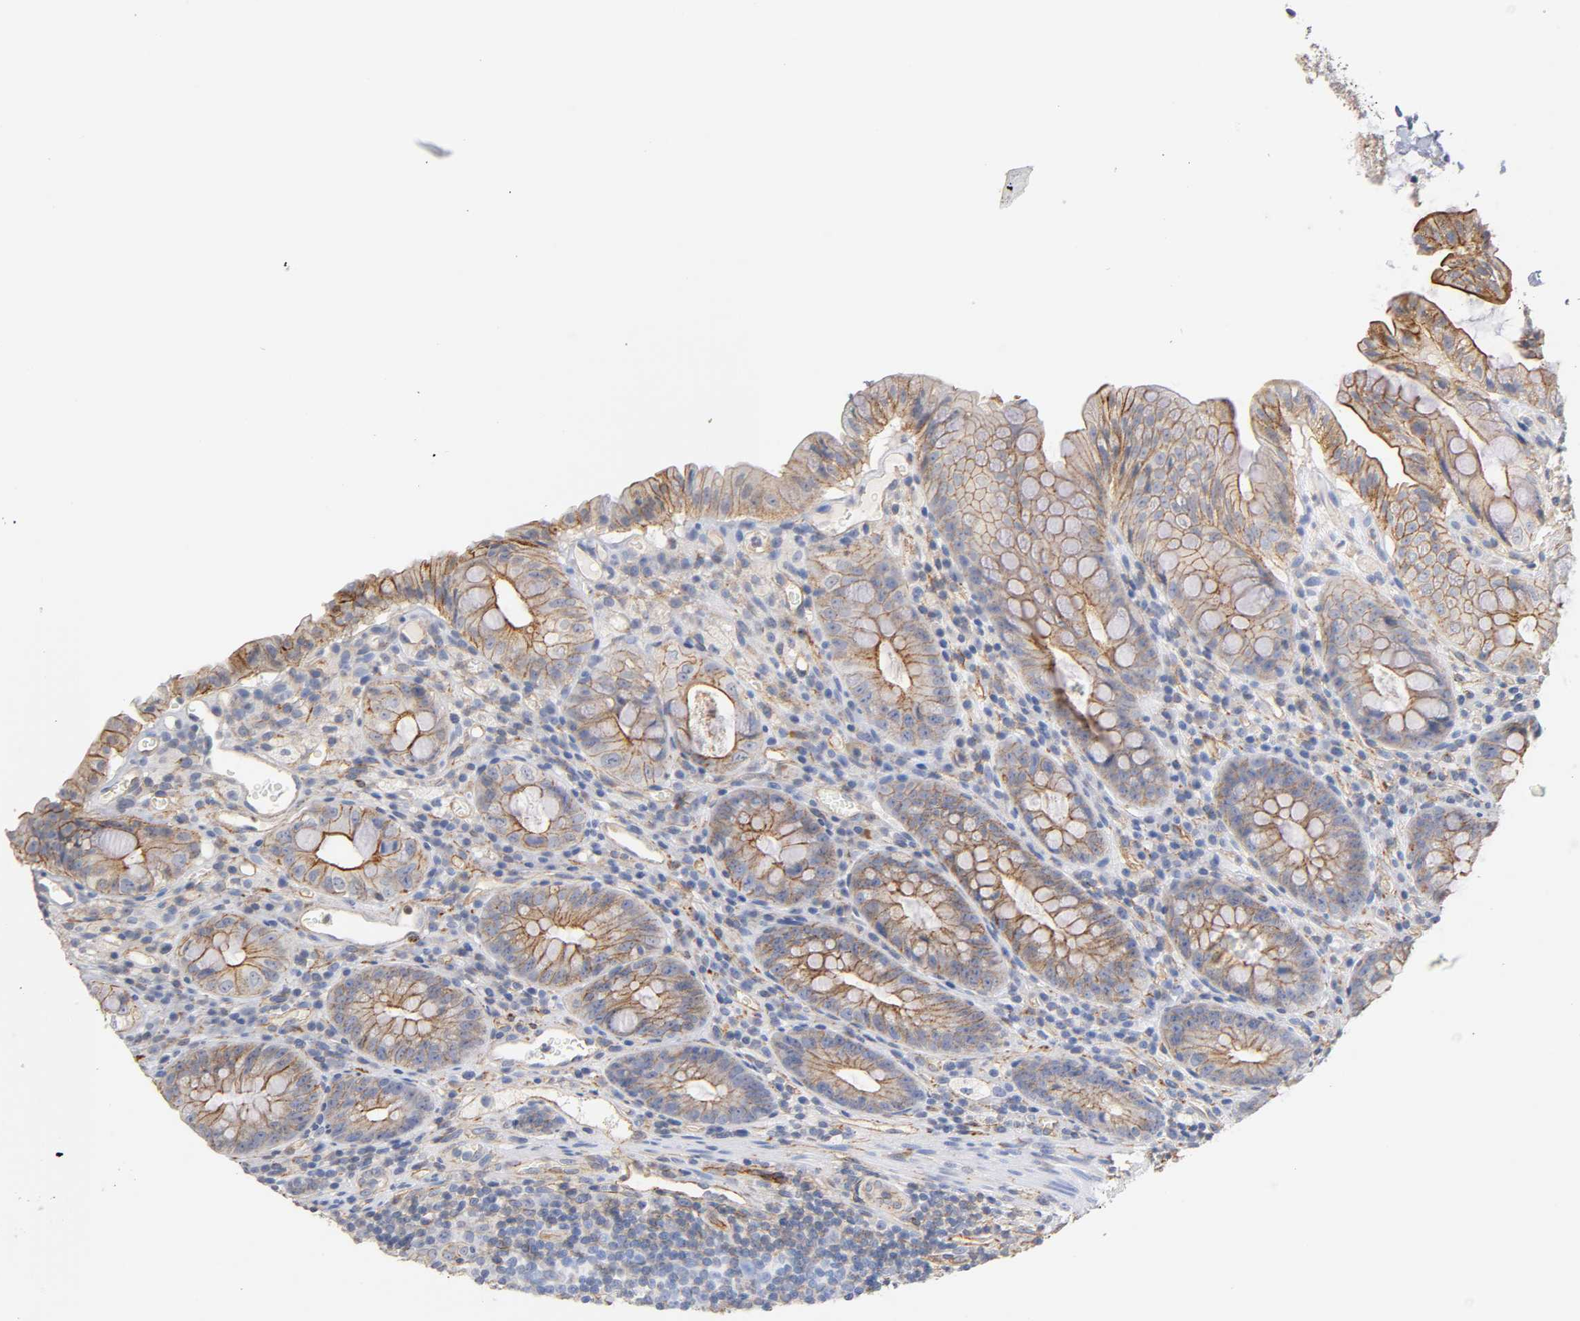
{"staining": {"intensity": "moderate", "quantity": ">75%", "location": "cytoplasmic/membranous"}, "tissue": "colon", "cell_type": "Endothelial cells", "image_type": "normal", "snomed": [{"axis": "morphology", "description": "Normal tissue, NOS"}, {"axis": "topography", "description": "Colon"}], "caption": "IHC (DAB) staining of normal human colon displays moderate cytoplasmic/membranous protein expression in approximately >75% of endothelial cells.", "gene": "SPTAN1", "patient": {"sex": "female", "age": 46}}